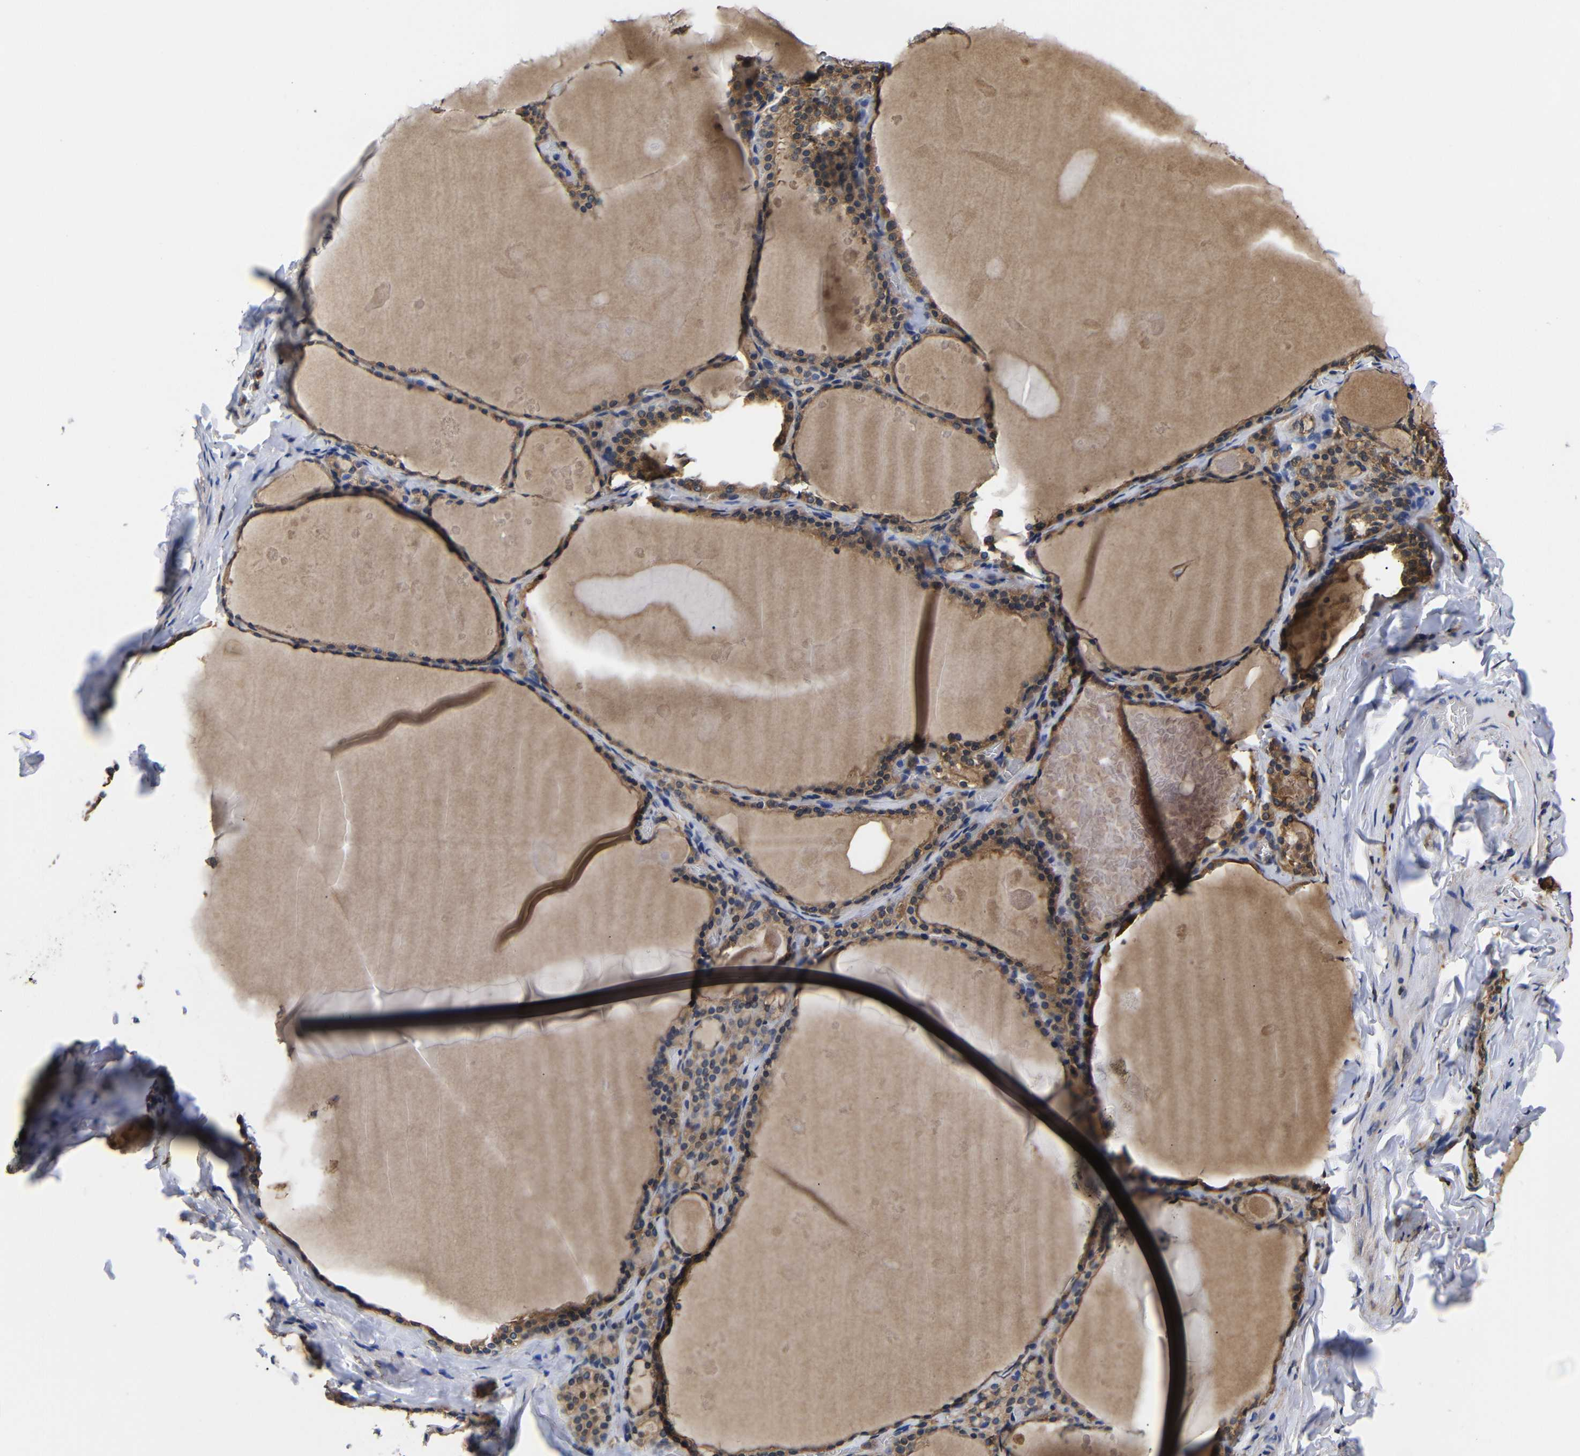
{"staining": {"intensity": "moderate", "quantity": ">75%", "location": "cytoplasmic/membranous"}, "tissue": "thyroid gland", "cell_type": "Glandular cells", "image_type": "normal", "snomed": [{"axis": "morphology", "description": "Normal tissue, NOS"}, {"axis": "topography", "description": "Thyroid gland"}], "caption": "Immunohistochemistry histopathology image of normal thyroid gland stained for a protein (brown), which displays medium levels of moderate cytoplasmic/membranous staining in approximately >75% of glandular cells.", "gene": "LRRCC1", "patient": {"sex": "male", "age": 56}}